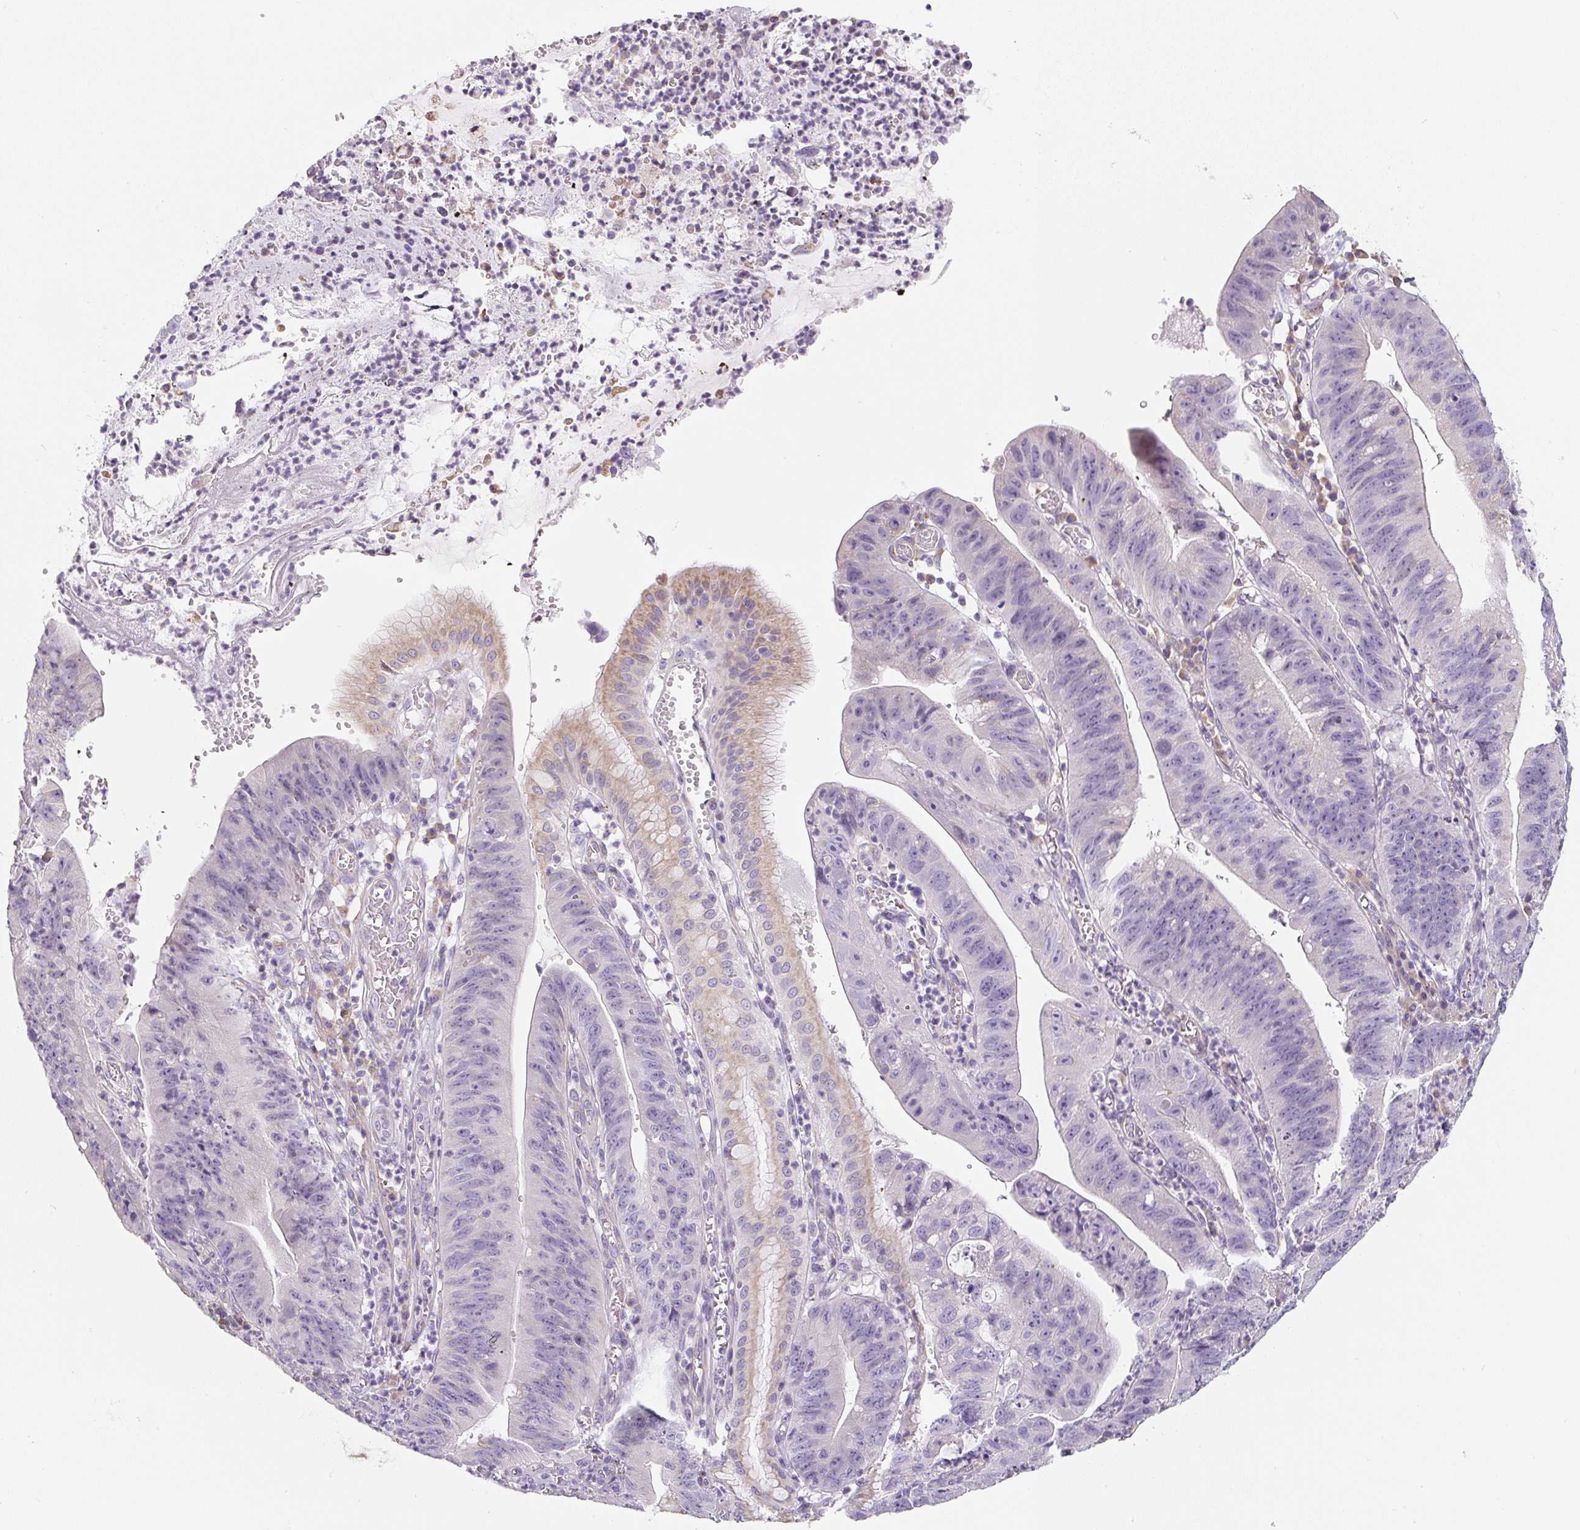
{"staining": {"intensity": "negative", "quantity": "none", "location": "none"}, "tissue": "stomach cancer", "cell_type": "Tumor cells", "image_type": "cancer", "snomed": [{"axis": "morphology", "description": "Adenocarcinoma, NOS"}, {"axis": "topography", "description": "Stomach"}], "caption": "This micrograph is of adenocarcinoma (stomach) stained with IHC to label a protein in brown with the nuclei are counter-stained blue. There is no staining in tumor cells.", "gene": "PWWP3B", "patient": {"sex": "male", "age": 59}}